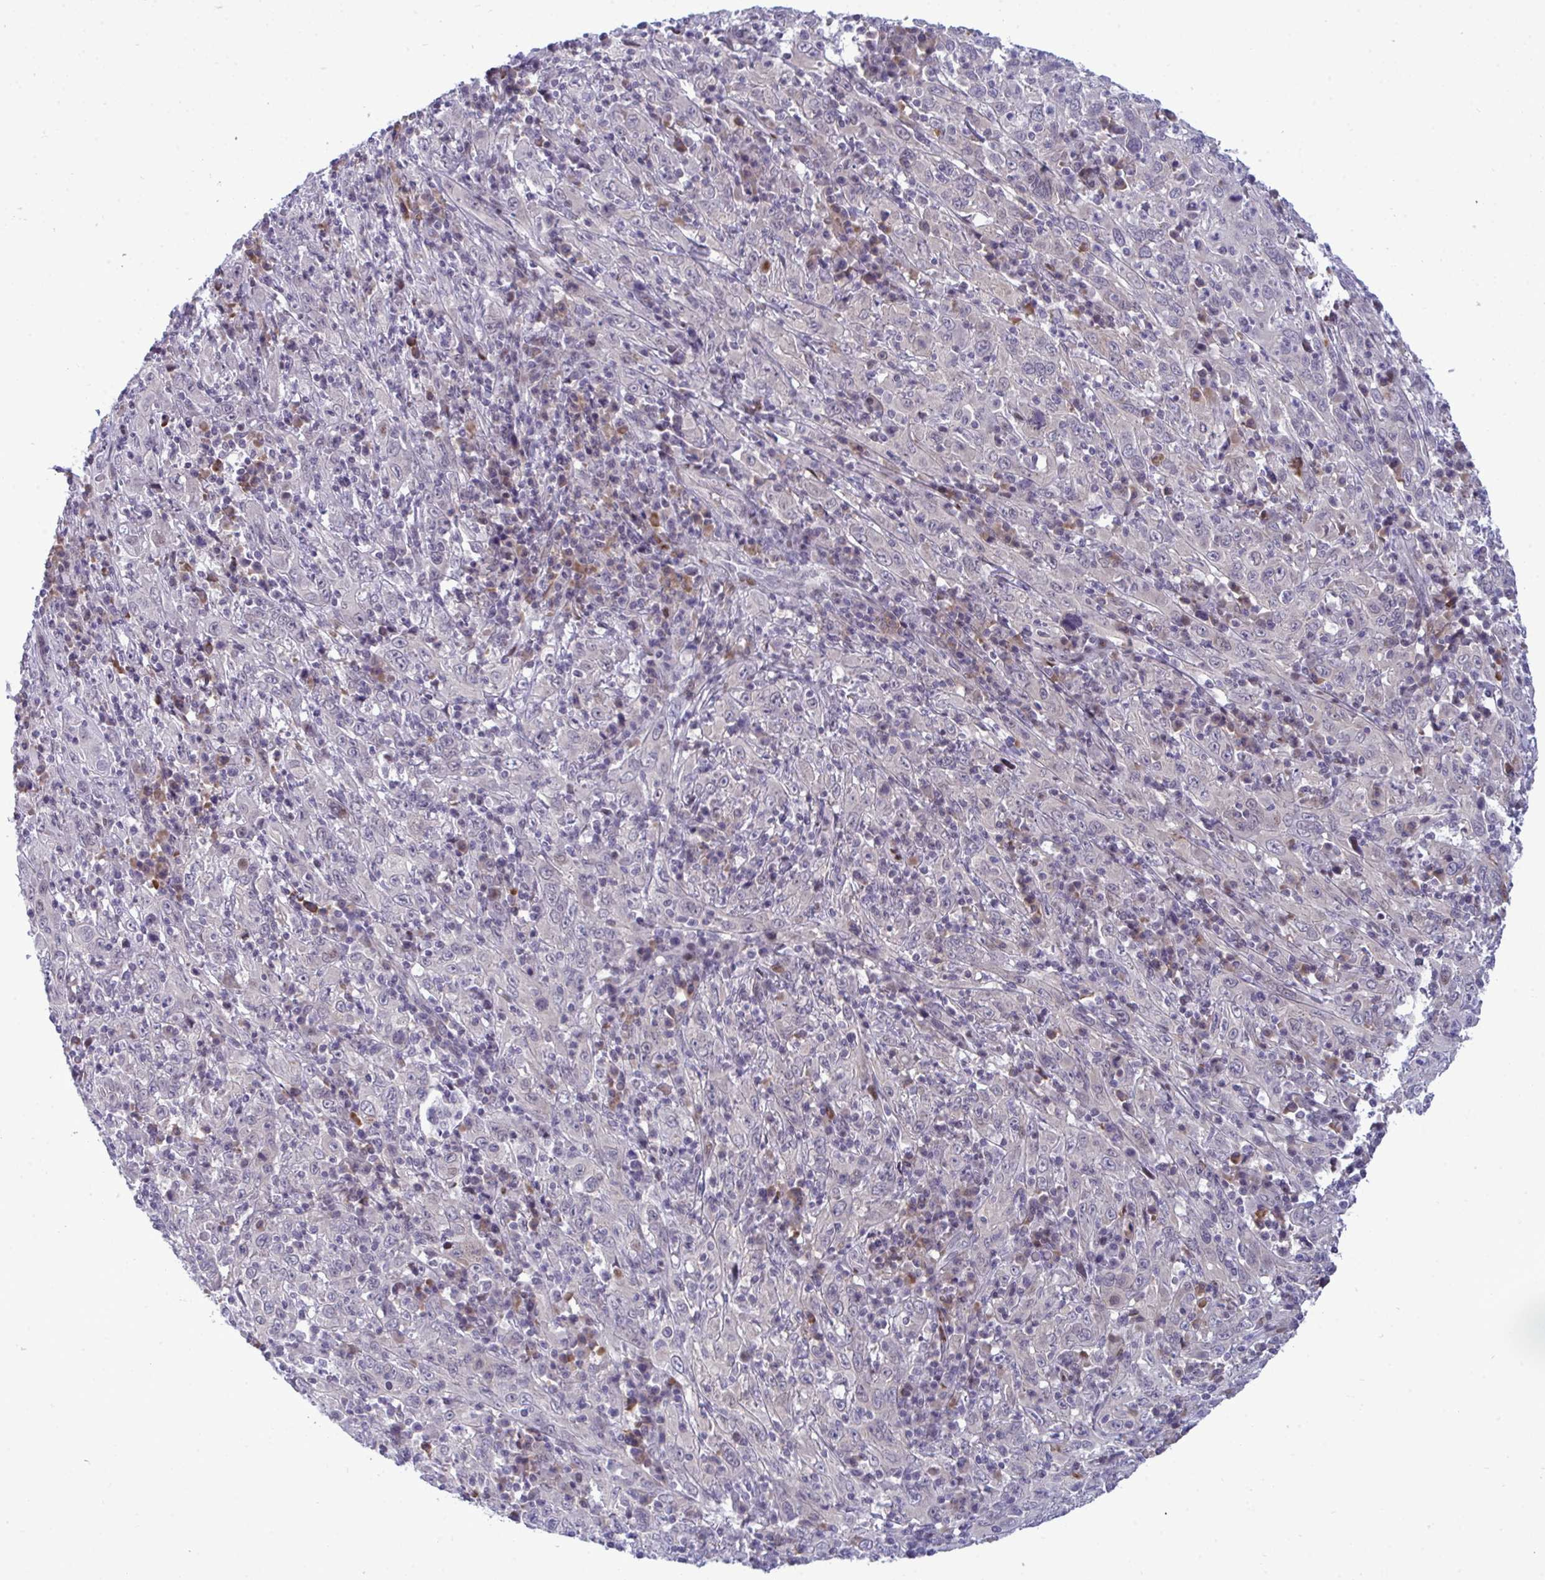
{"staining": {"intensity": "negative", "quantity": "none", "location": "none"}, "tissue": "cervical cancer", "cell_type": "Tumor cells", "image_type": "cancer", "snomed": [{"axis": "morphology", "description": "Squamous cell carcinoma, NOS"}, {"axis": "topography", "description": "Cervix"}], "caption": "A photomicrograph of human cervical cancer (squamous cell carcinoma) is negative for staining in tumor cells.", "gene": "TAB1", "patient": {"sex": "female", "age": 46}}